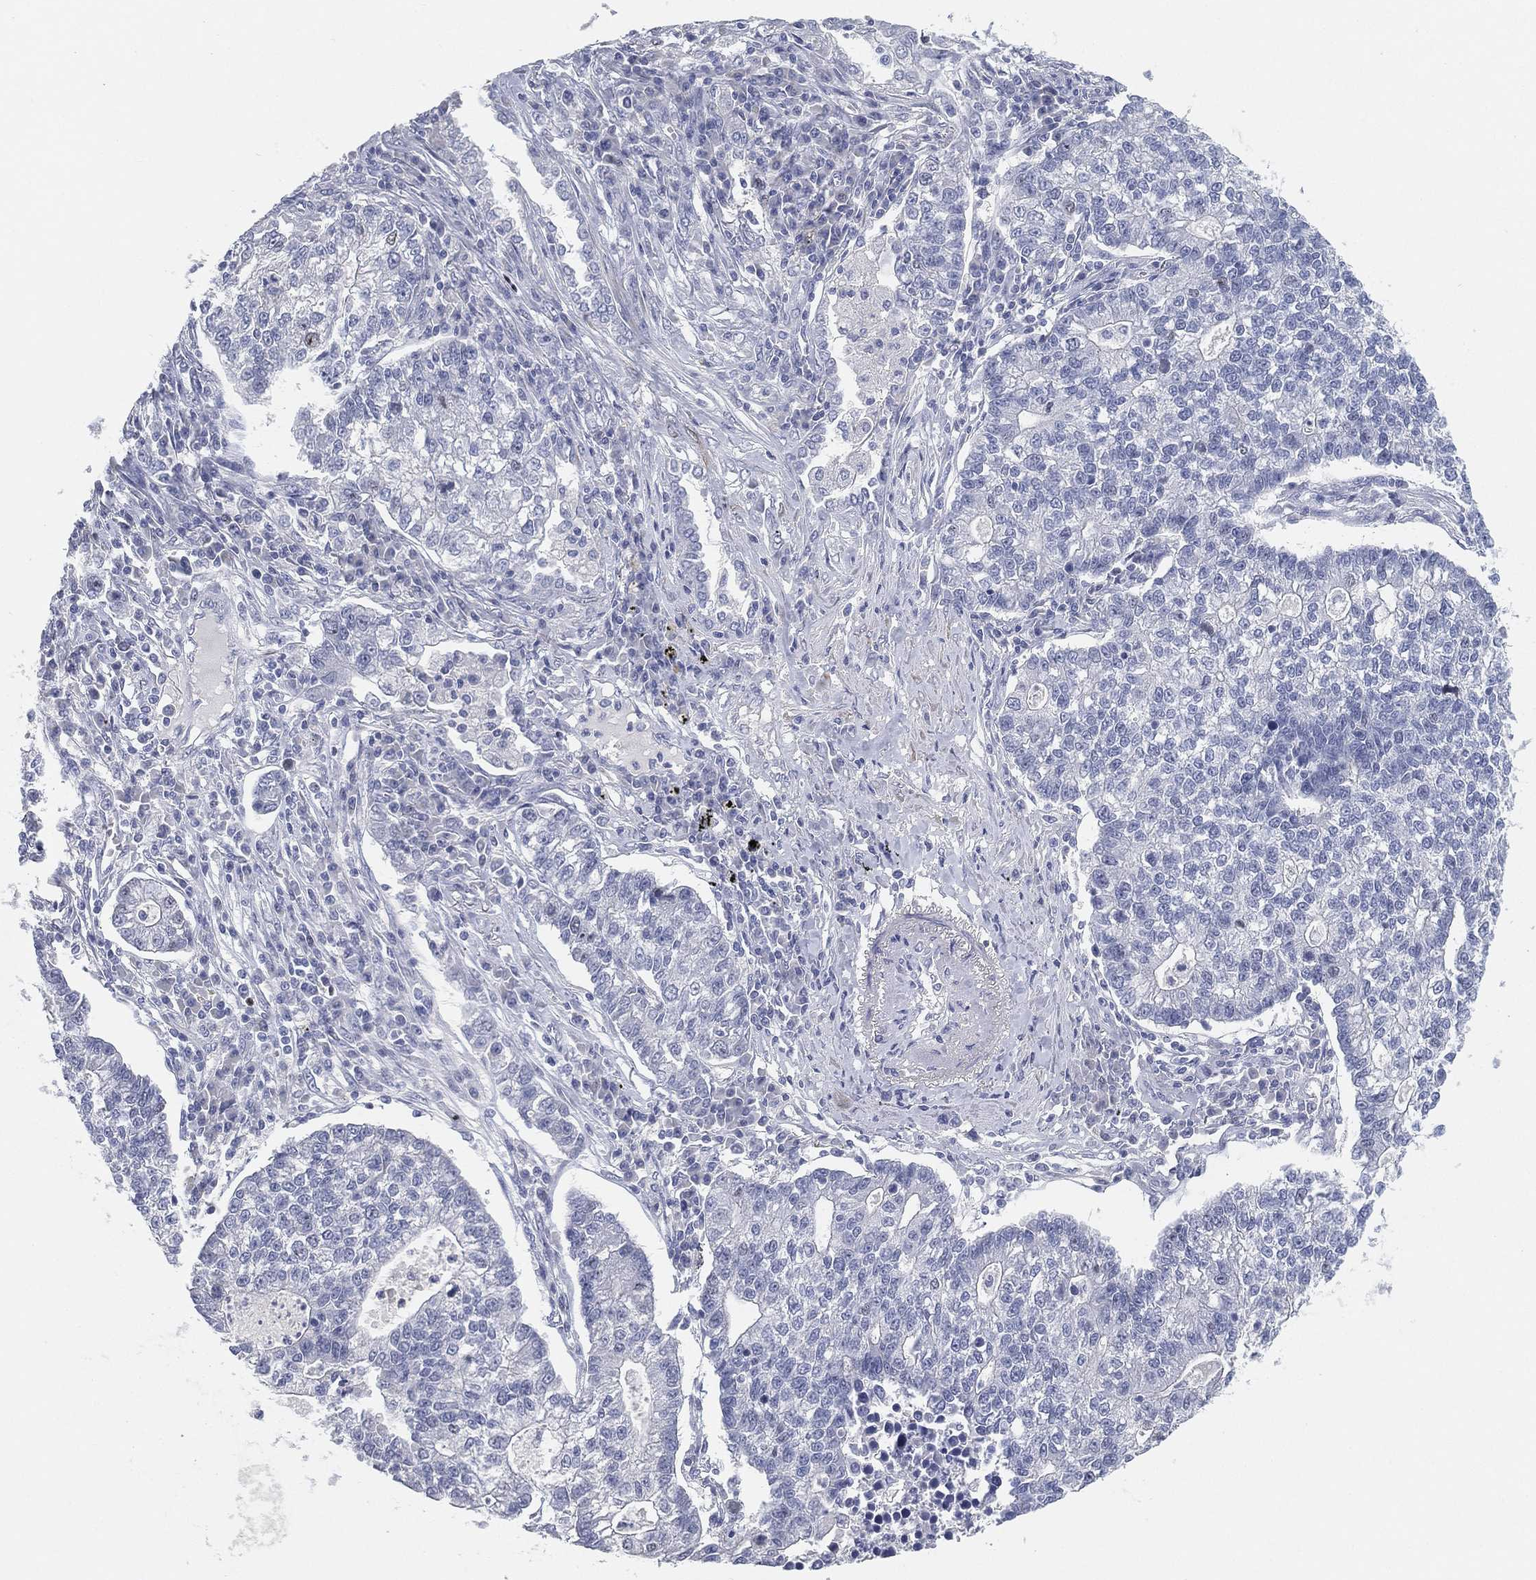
{"staining": {"intensity": "negative", "quantity": "none", "location": "none"}, "tissue": "lung cancer", "cell_type": "Tumor cells", "image_type": "cancer", "snomed": [{"axis": "morphology", "description": "Adenocarcinoma, NOS"}, {"axis": "topography", "description": "Lung"}], "caption": "Lung cancer (adenocarcinoma) was stained to show a protein in brown. There is no significant expression in tumor cells.", "gene": "FAM187B", "patient": {"sex": "male", "age": 57}}